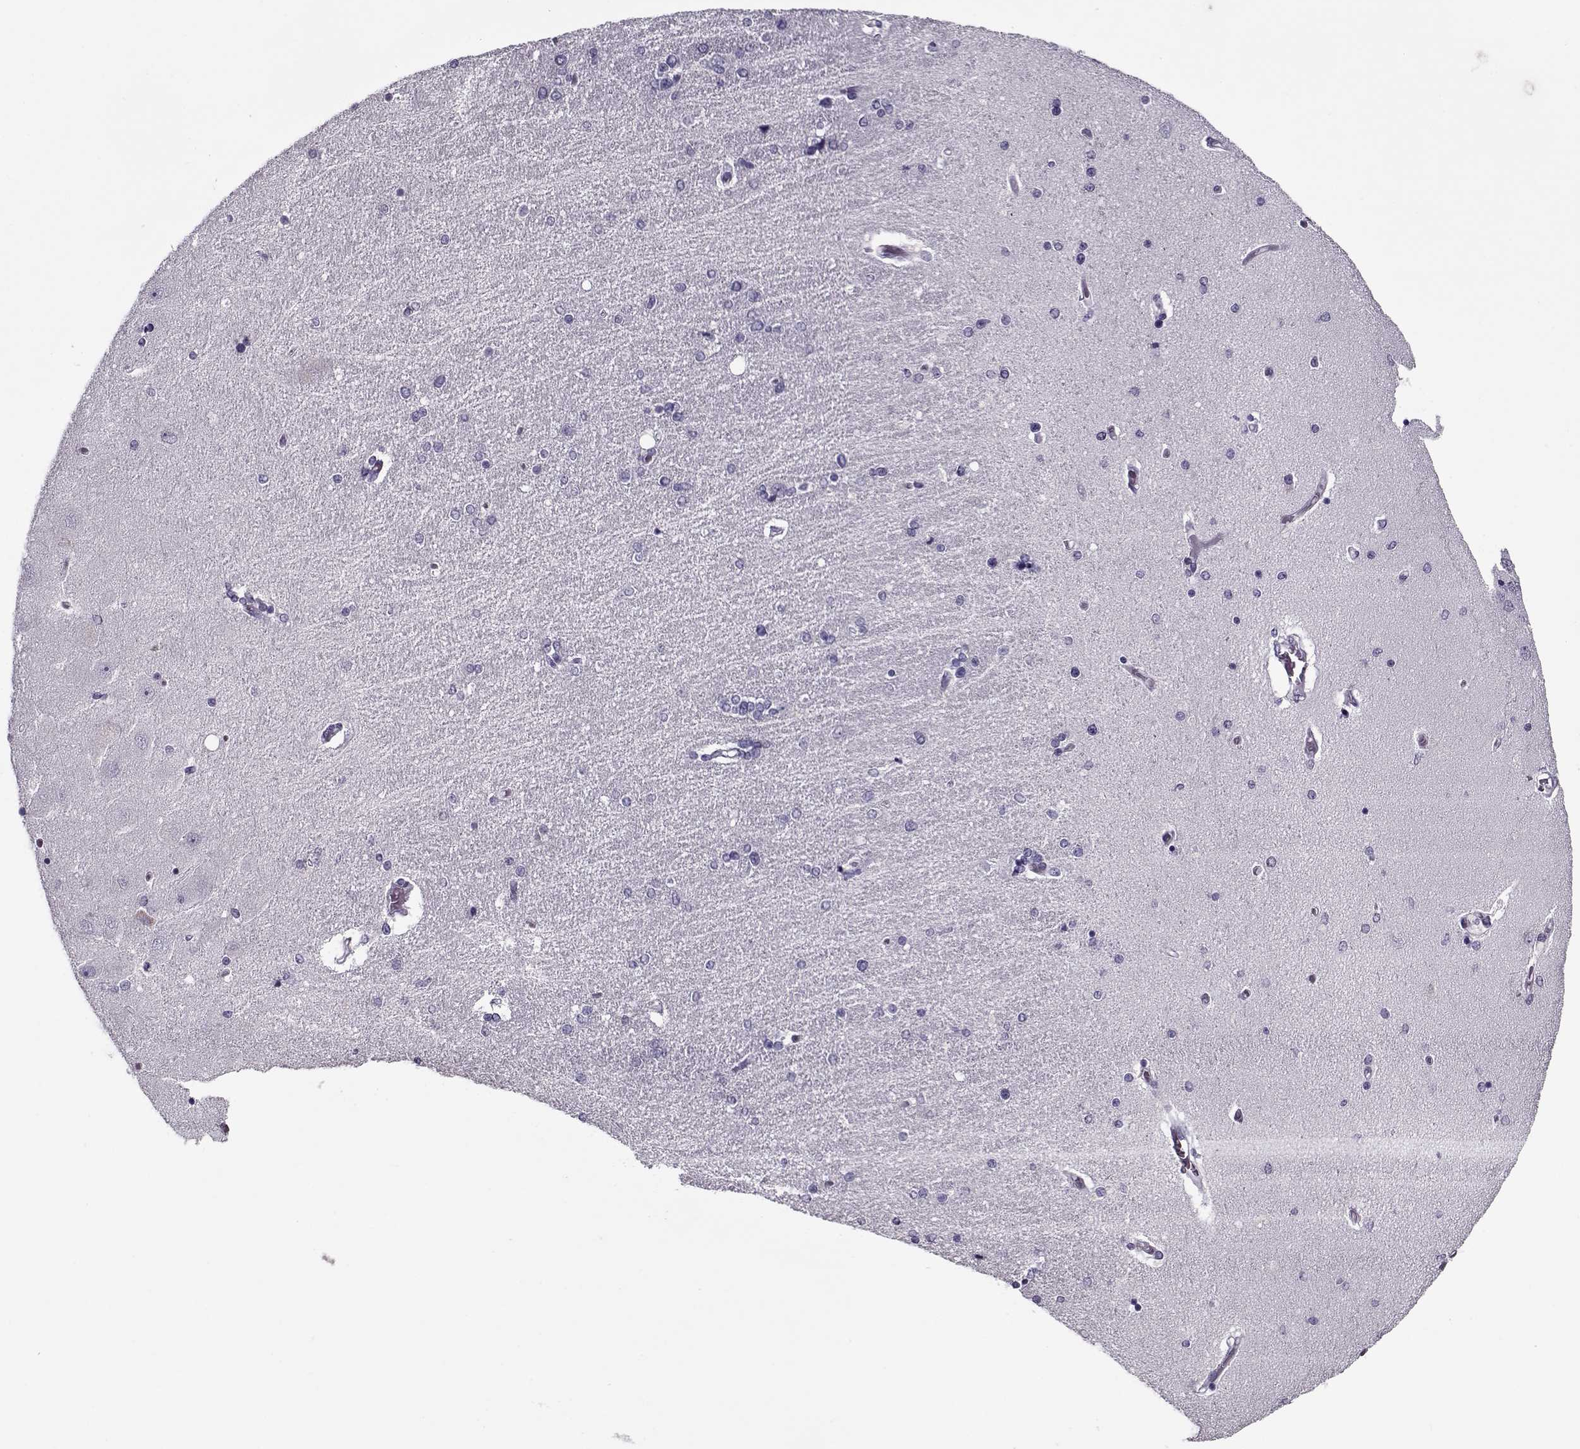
{"staining": {"intensity": "negative", "quantity": "none", "location": "none"}, "tissue": "hippocampus", "cell_type": "Glial cells", "image_type": "normal", "snomed": [{"axis": "morphology", "description": "Normal tissue, NOS"}, {"axis": "topography", "description": "Hippocampus"}], "caption": "This is a image of IHC staining of benign hippocampus, which shows no staining in glial cells. (DAB immunohistochemistry, high magnification).", "gene": "CIBAR1", "patient": {"sex": "female", "age": 54}}